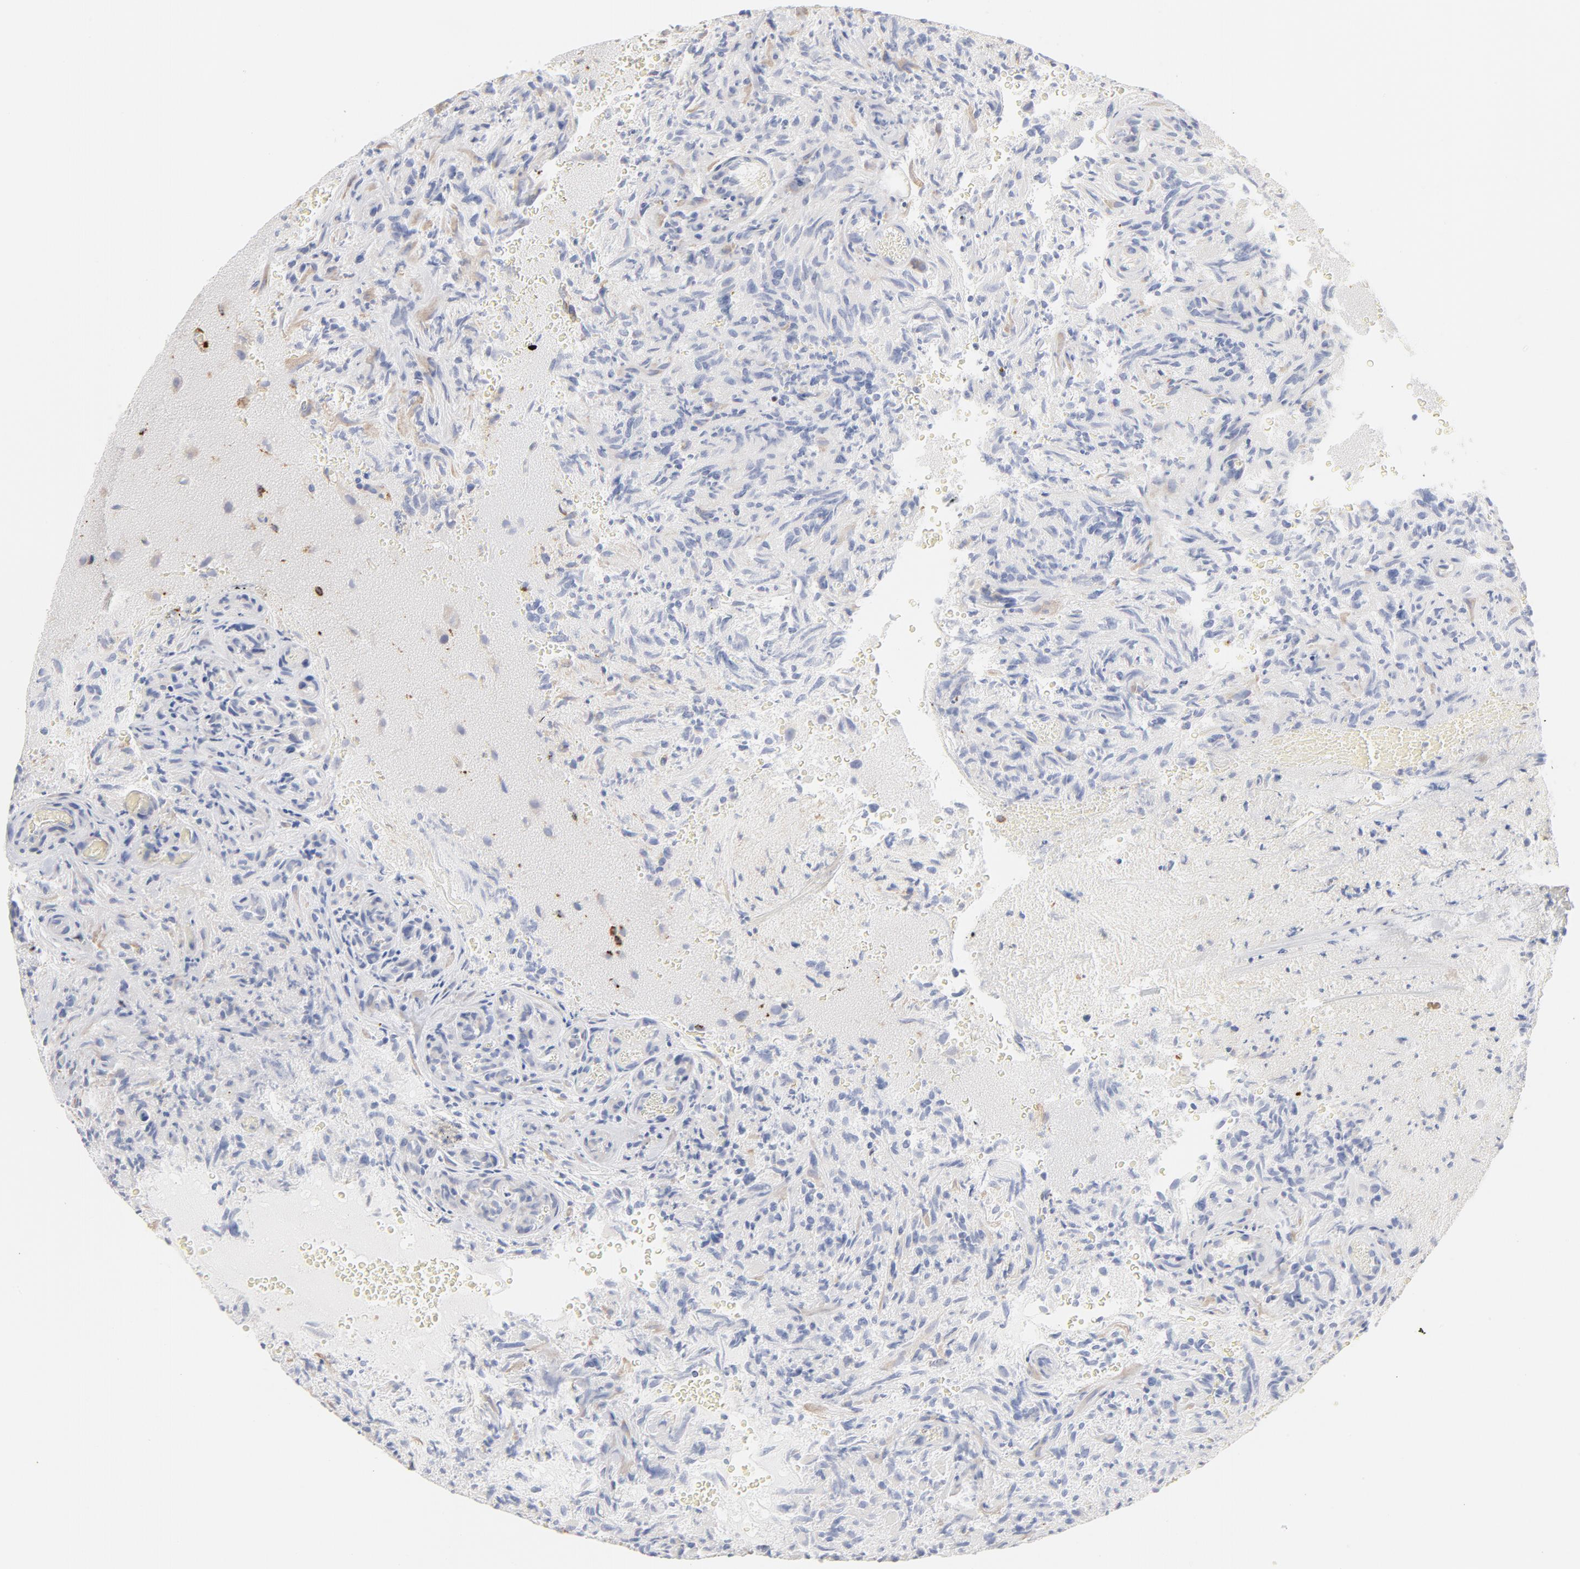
{"staining": {"intensity": "strong", "quantity": "<25%", "location": "cytoplasmic/membranous"}, "tissue": "glioma", "cell_type": "Tumor cells", "image_type": "cancer", "snomed": [{"axis": "morphology", "description": "Normal tissue, NOS"}, {"axis": "morphology", "description": "Glioma, malignant, High grade"}, {"axis": "topography", "description": "Cerebral cortex"}], "caption": "Immunohistochemical staining of human glioma shows strong cytoplasmic/membranous protein positivity in about <25% of tumor cells.", "gene": "CTSH", "patient": {"sex": "male", "age": 75}}